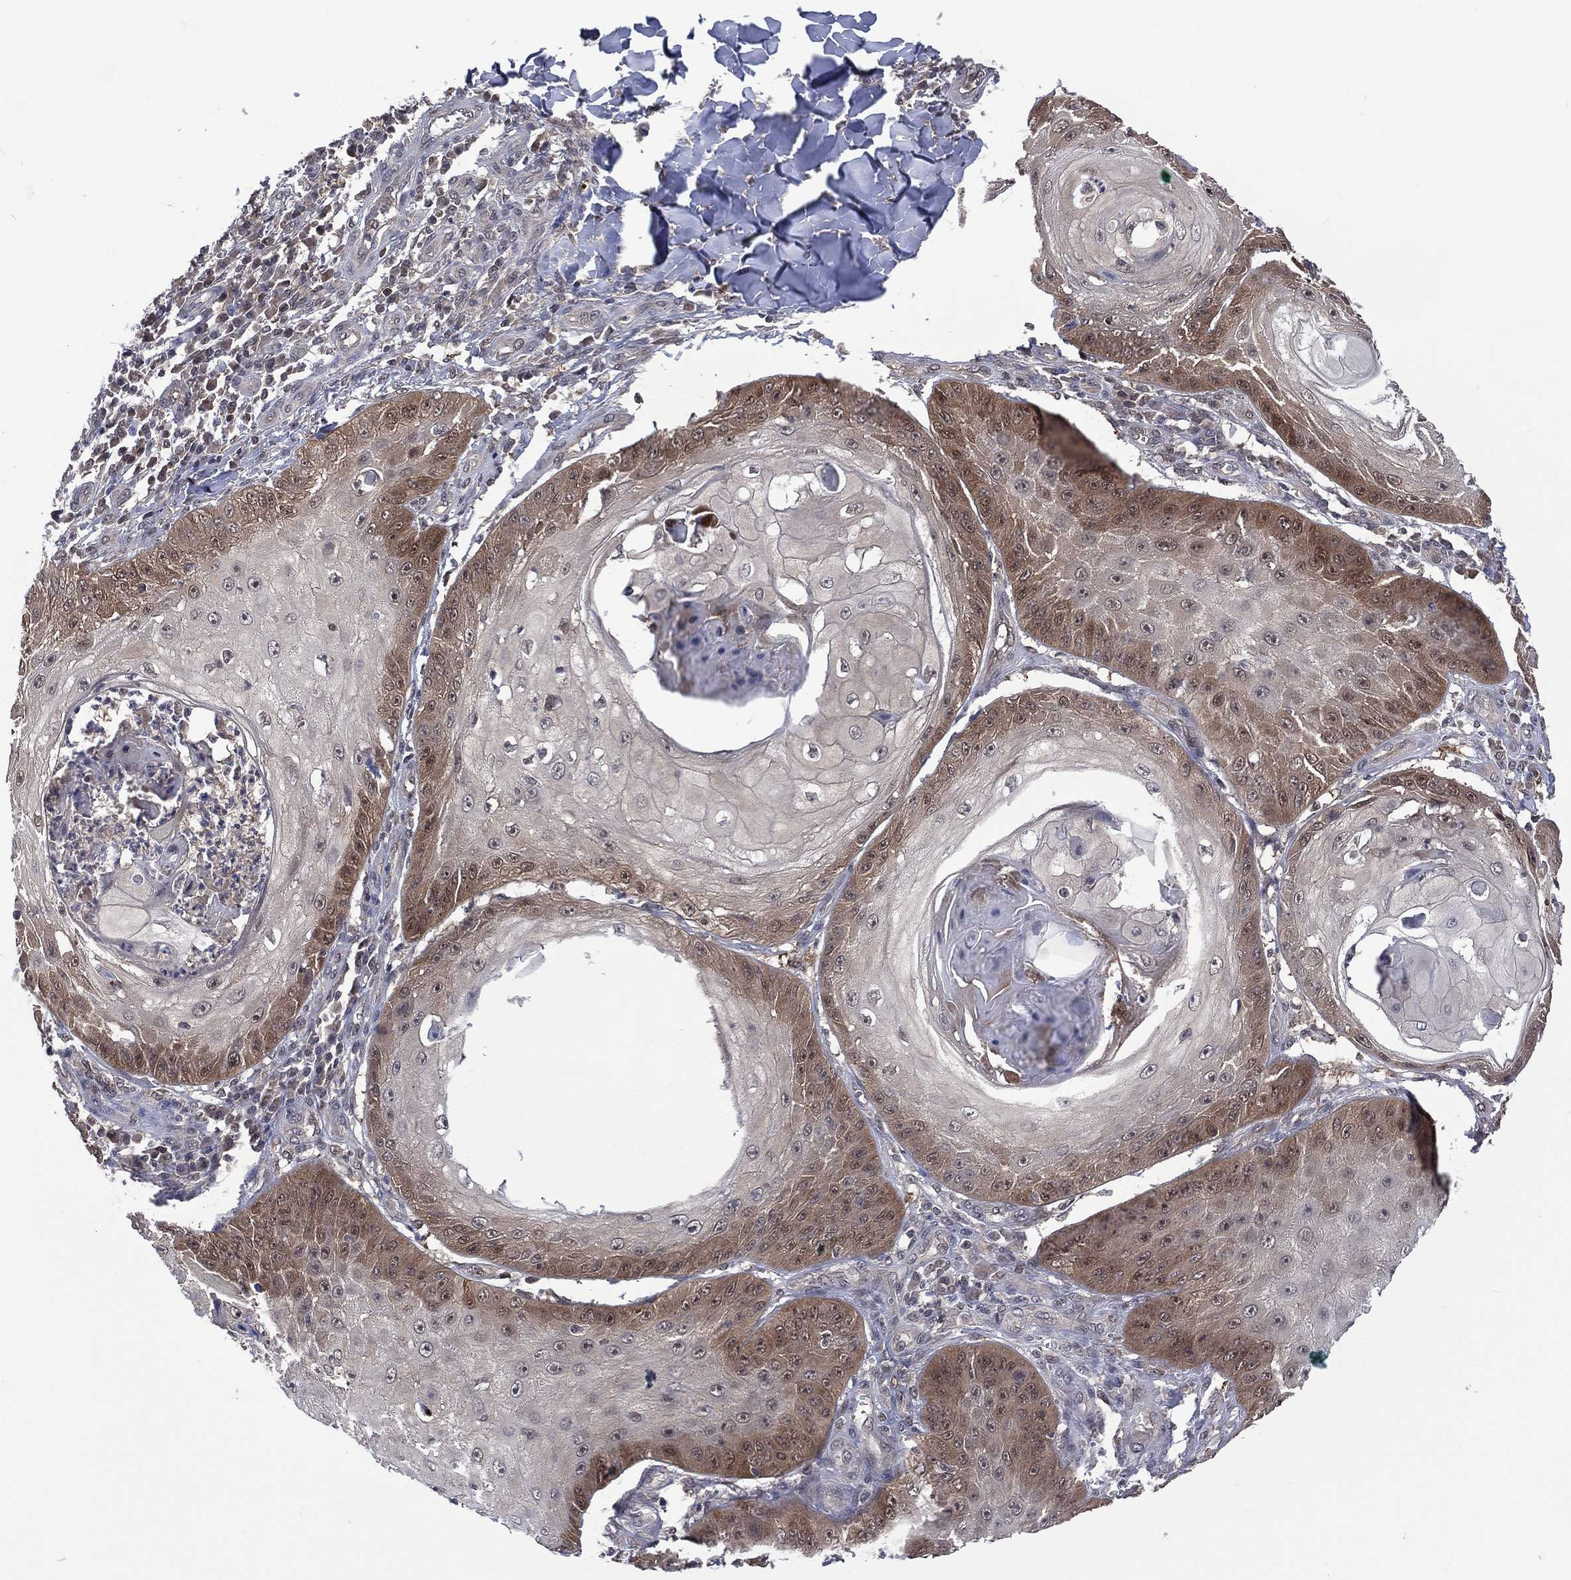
{"staining": {"intensity": "strong", "quantity": "<25%", "location": "cytoplasmic/membranous"}, "tissue": "skin cancer", "cell_type": "Tumor cells", "image_type": "cancer", "snomed": [{"axis": "morphology", "description": "Squamous cell carcinoma, NOS"}, {"axis": "topography", "description": "Skin"}], "caption": "A brown stain labels strong cytoplasmic/membranous expression of a protein in human squamous cell carcinoma (skin) tumor cells. The staining is performed using DAB brown chromogen to label protein expression. The nuclei are counter-stained blue using hematoxylin.", "gene": "MTAP", "patient": {"sex": "male", "age": 70}}